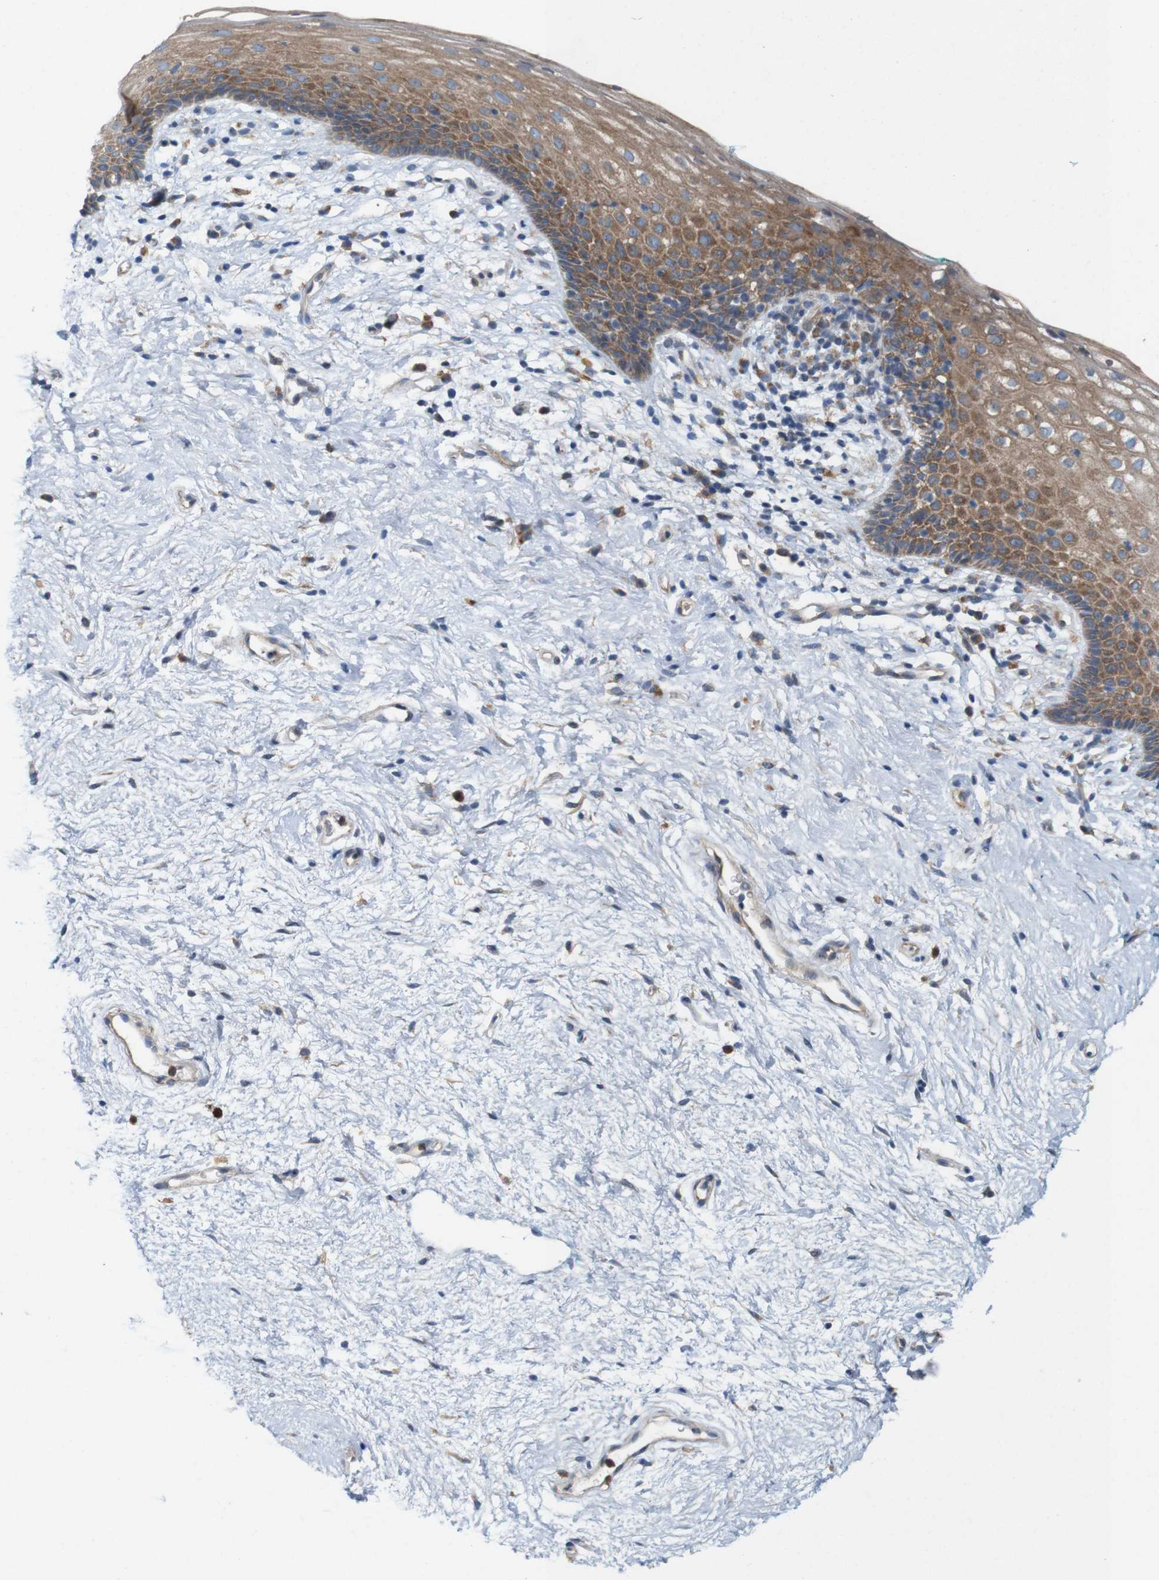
{"staining": {"intensity": "moderate", "quantity": ">75%", "location": "cytoplasmic/membranous"}, "tissue": "vagina", "cell_type": "Squamous epithelial cells", "image_type": "normal", "snomed": [{"axis": "morphology", "description": "Normal tissue, NOS"}, {"axis": "topography", "description": "Vagina"}], "caption": "Protein staining demonstrates moderate cytoplasmic/membranous positivity in about >75% of squamous epithelial cells in benign vagina.", "gene": "SIGLEC8", "patient": {"sex": "female", "age": 44}}